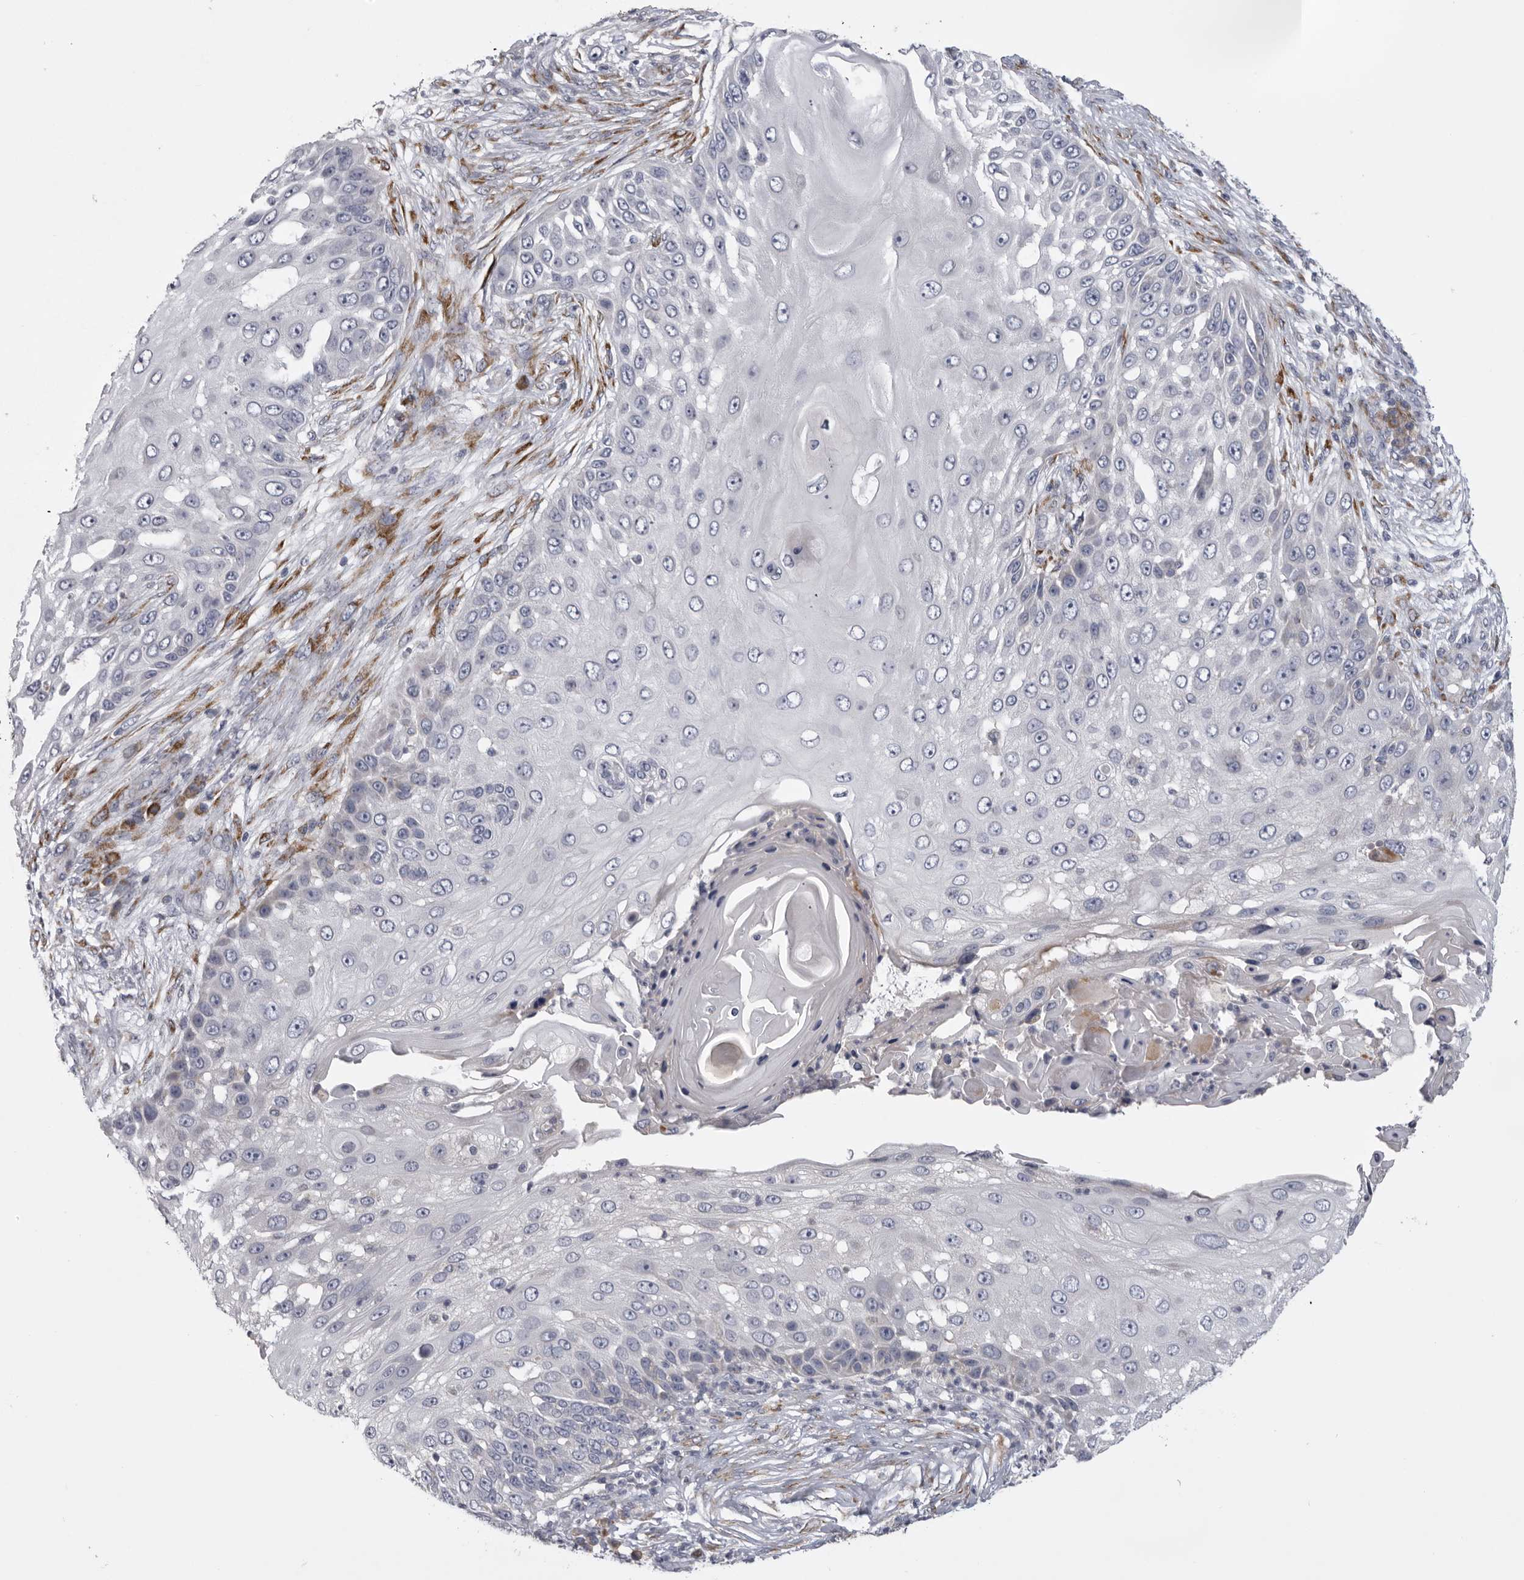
{"staining": {"intensity": "negative", "quantity": "none", "location": "none"}, "tissue": "skin cancer", "cell_type": "Tumor cells", "image_type": "cancer", "snomed": [{"axis": "morphology", "description": "Squamous cell carcinoma, NOS"}, {"axis": "topography", "description": "Skin"}], "caption": "There is no significant staining in tumor cells of skin squamous cell carcinoma. (Stains: DAB IHC with hematoxylin counter stain, Microscopy: brightfield microscopy at high magnification).", "gene": "USP24", "patient": {"sex": "female", "age": 44}}